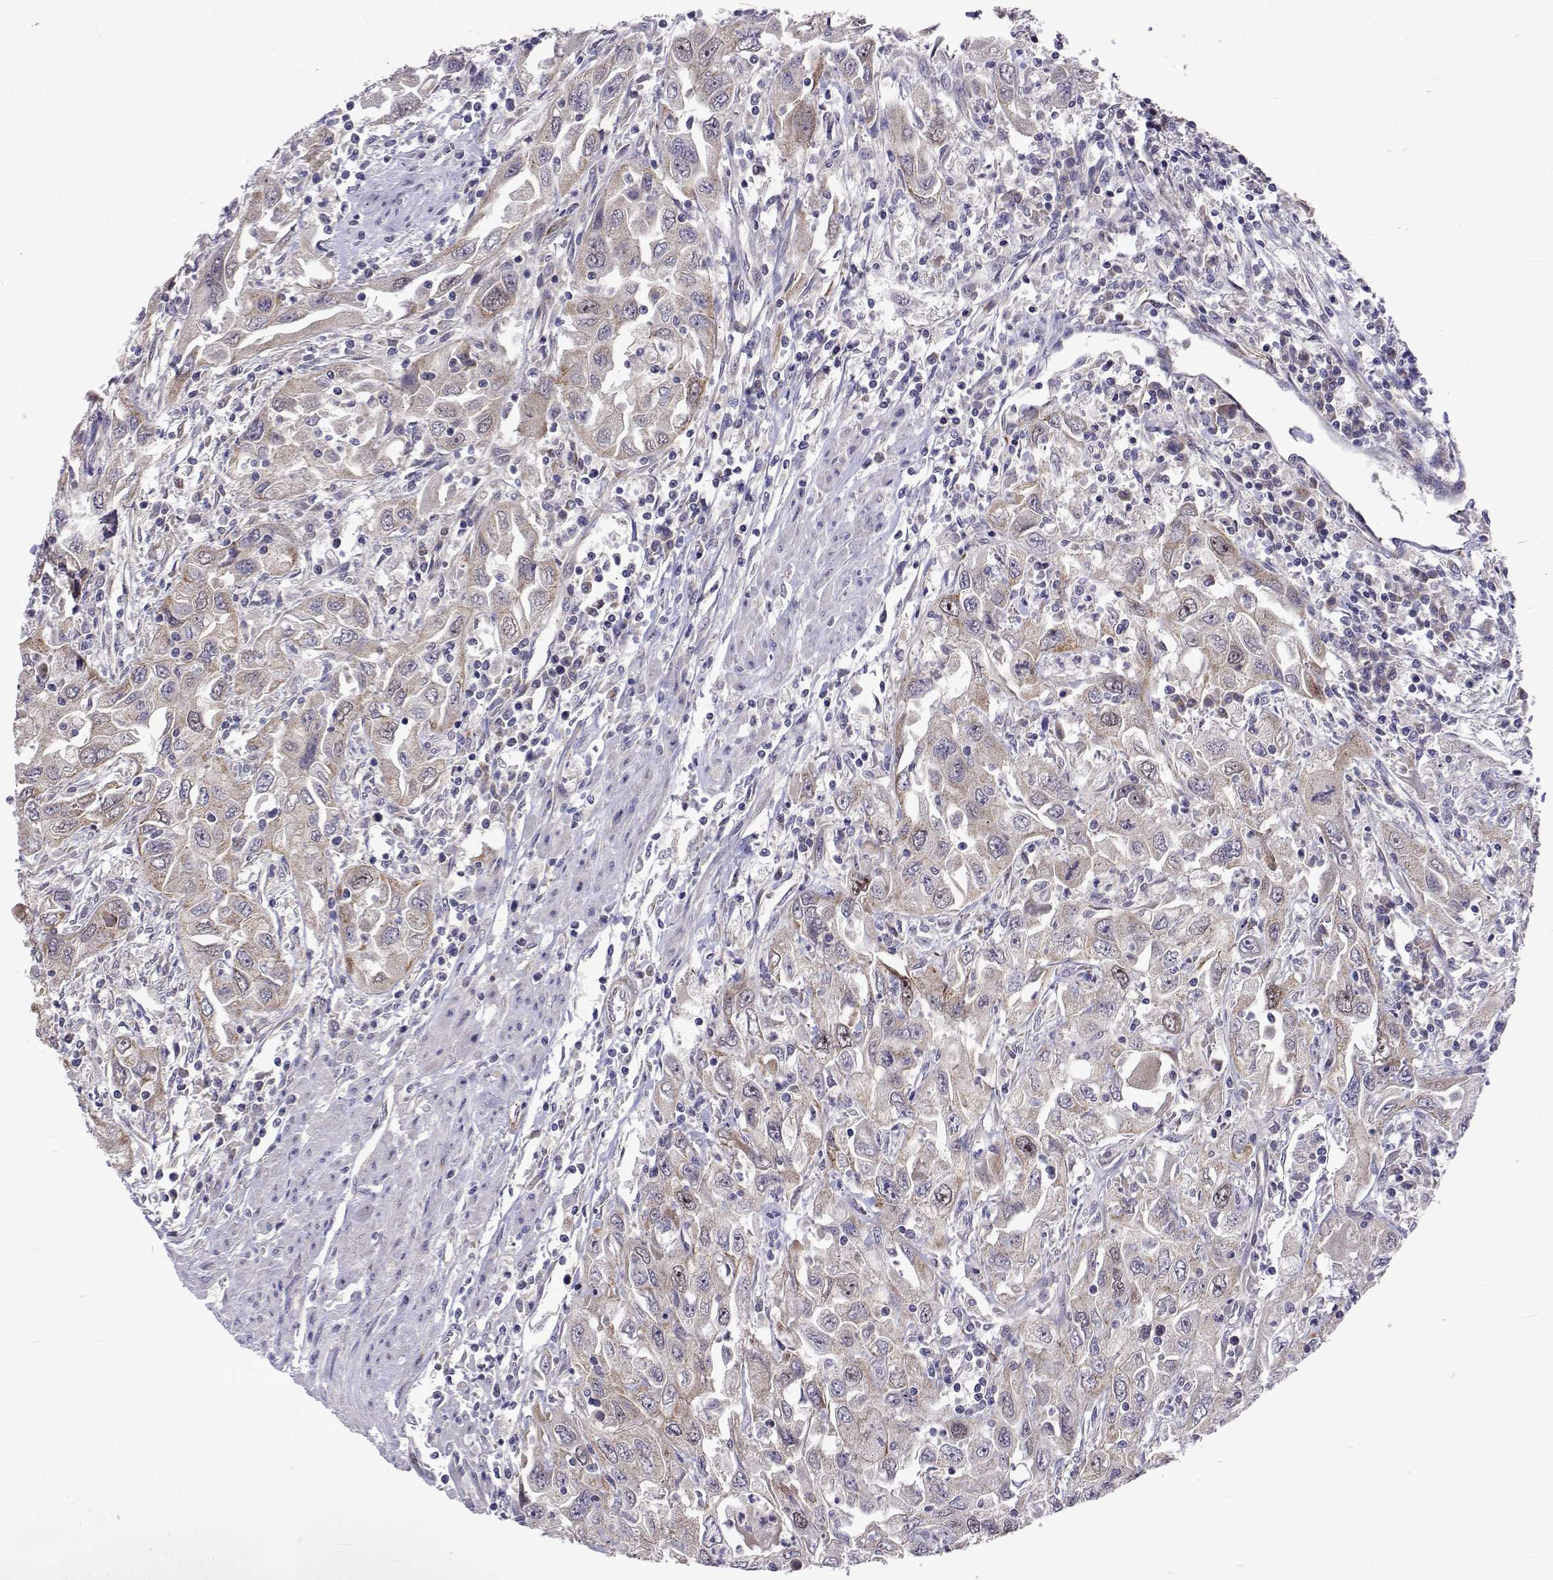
{"staining": {"intensity": "weak", "quantity": "<25%", "location": "cytoplasmic/membranous"}, "tissue": "urothelial cancer", "cell_type": "Tumor cells", "image_type": "cancer", "snomed": [{"axis": "morphology", "description": "Urothelial carcinoma, High grade"}, {"axis": "topography", "description": "Urinary bladder"}], "caption": "Immunohistochemistry of urothelial cancer displays no expression in tumor cells. (Immunohistochemistry (ihc), brightfield microscopy, high magnification).", "gene": "DHTKD1", "patient": {"sex": "male", "age": 76}}